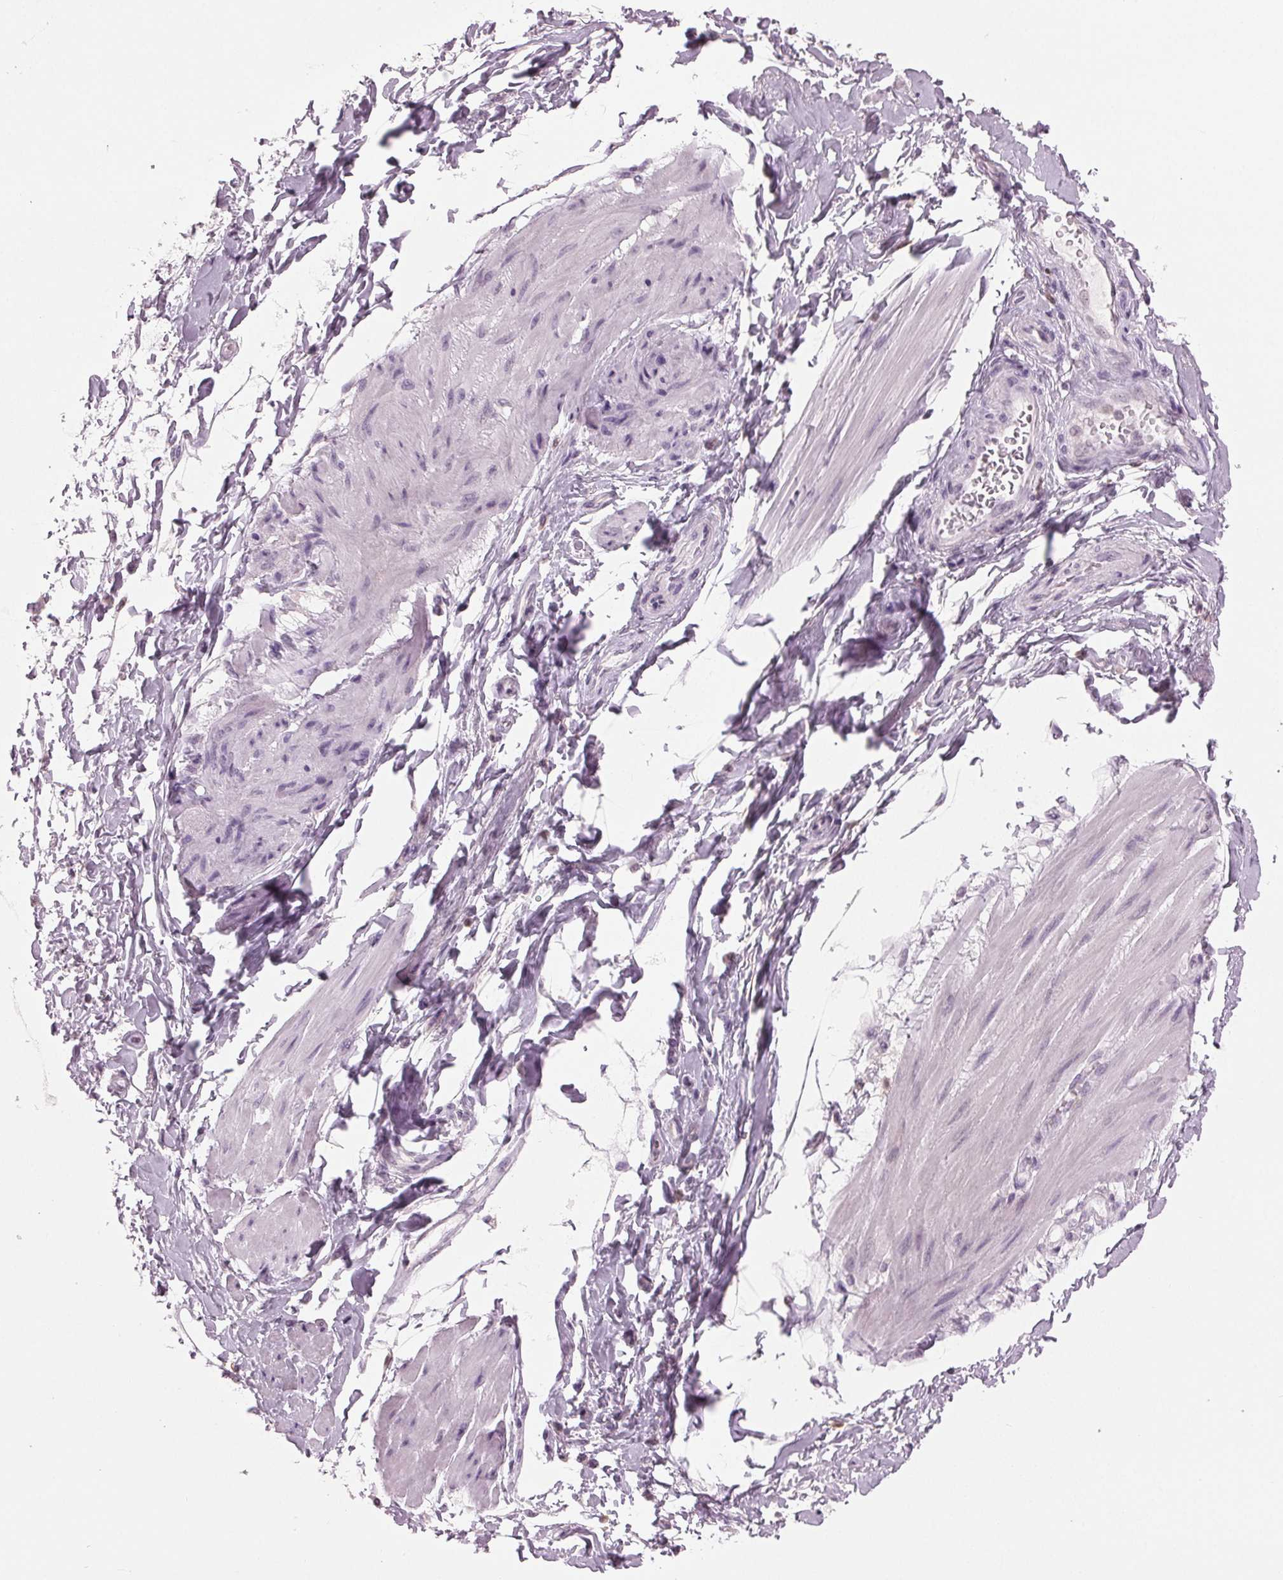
{"staining": {"intensity": "negative", "quantity": "none", "location": "none"}, "tissue": "adipose tissue", "cell_type": "Adipocytes", "image_type": "normal", "snomed": [{"axis": "morphology", "description": "Normal tissue, NOS"}, {"axis": "topography", "description": "Urinary bladder"}, {"axis": "topography", "description": "Peripheral nerve tissue"}], "caption": "Protein analysis of normal adipose tissue reveals no significant staining in adipocytes.", "gene": "BTLA", "patient": {"sex": "female", "age": 60}}